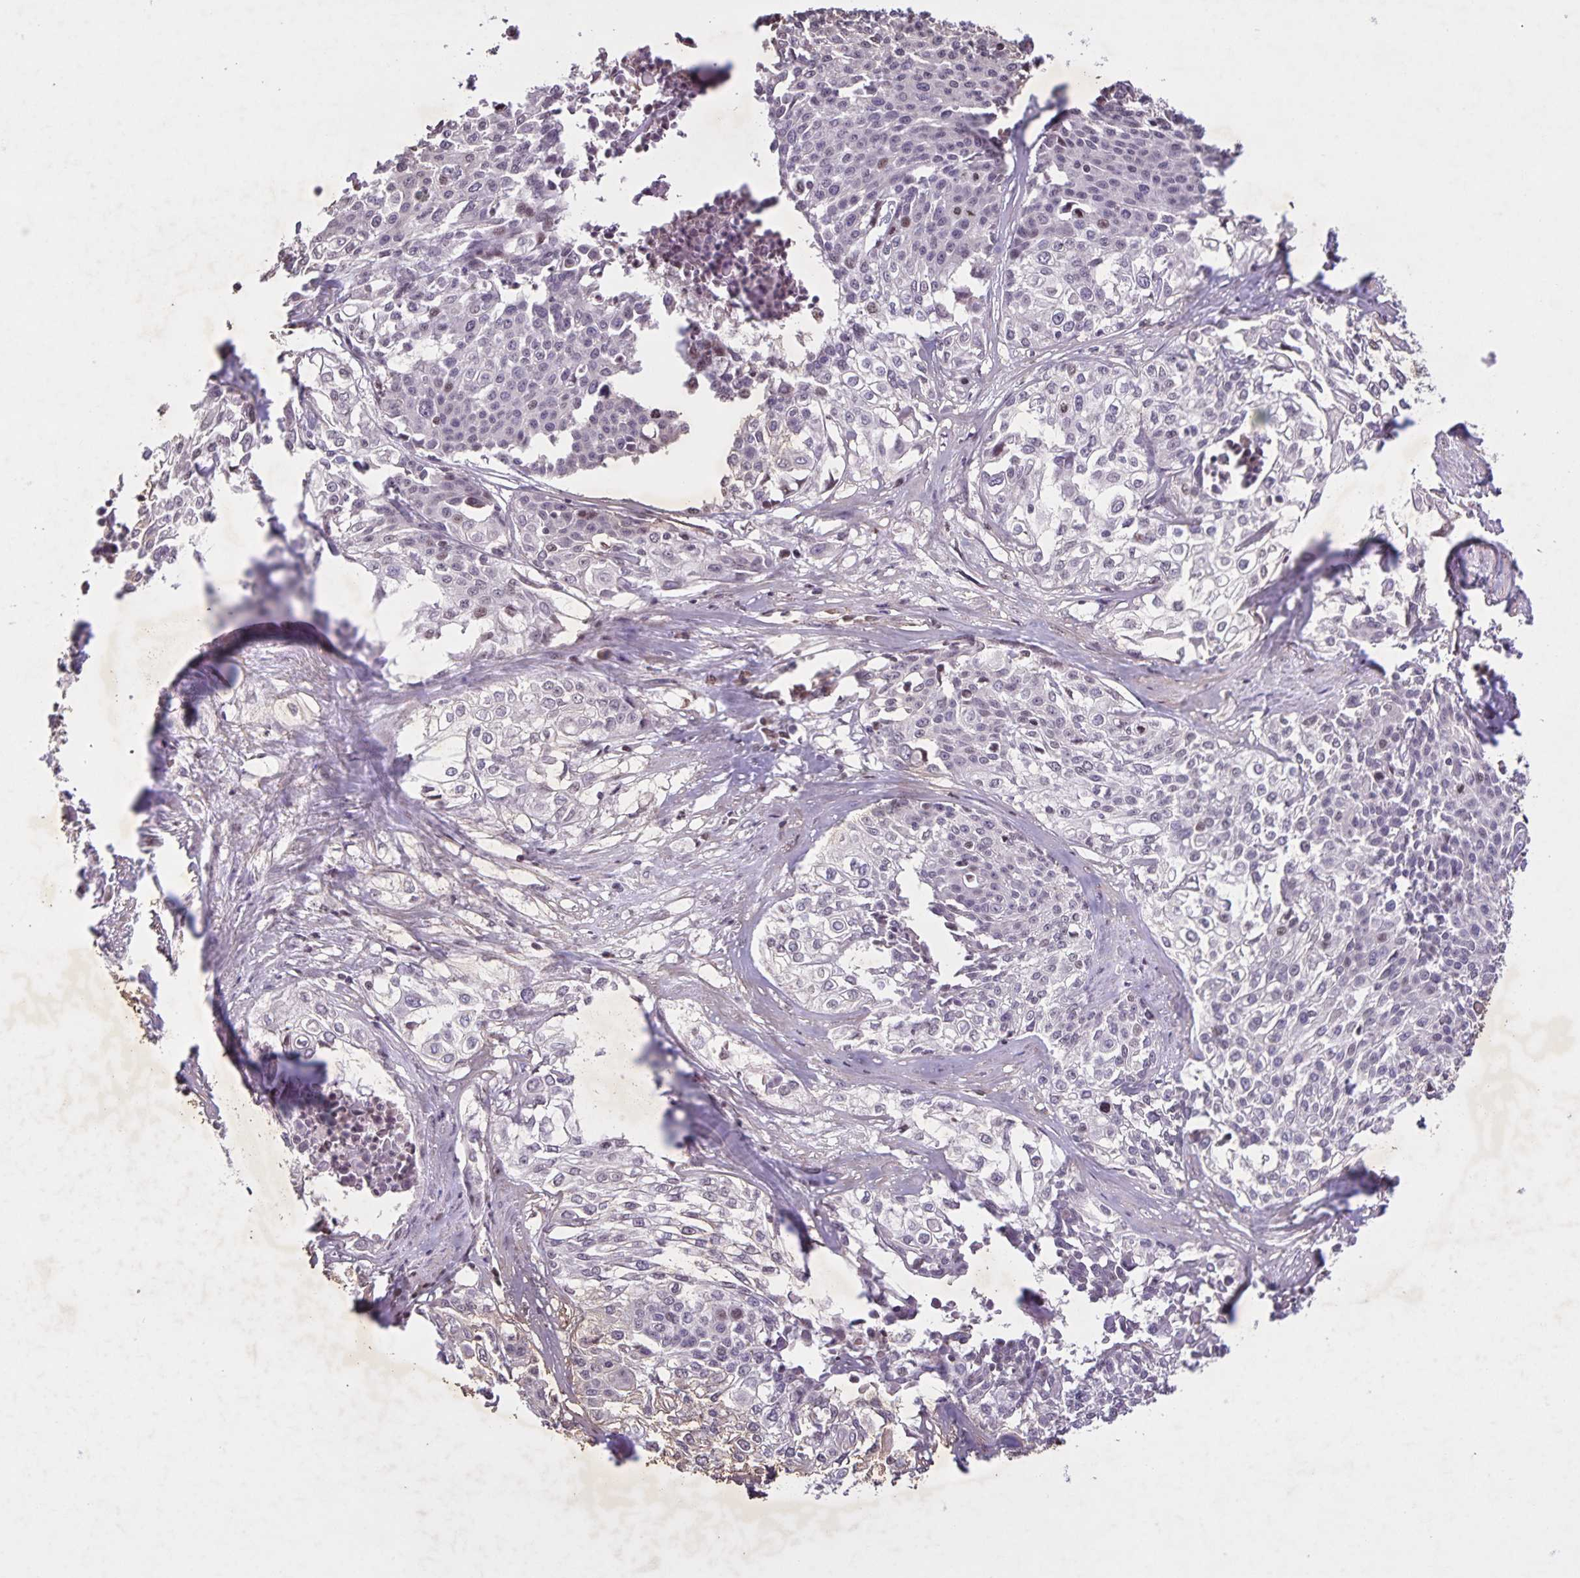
{"staining": {"intensity": "moderate", "quantity": "<25%", "location": "nuclear"}, "tissue": "cervical cancer", "cell_type": "Tumor cells", "image_type": "cancer", "snomed": [{"axis": "morphology", "description": "Squamous cell carcinoma, NOS"}, {"axis": "topography", "description": "Cervix"}], "caption": "The photomicrograph displays staining of cervical squamous cell carcinoma, revealing moderate nuclear protein expression (brown color) within tumor cells.", "gene": "GDF2", "patient": {"sex": "female", "age": 39}}